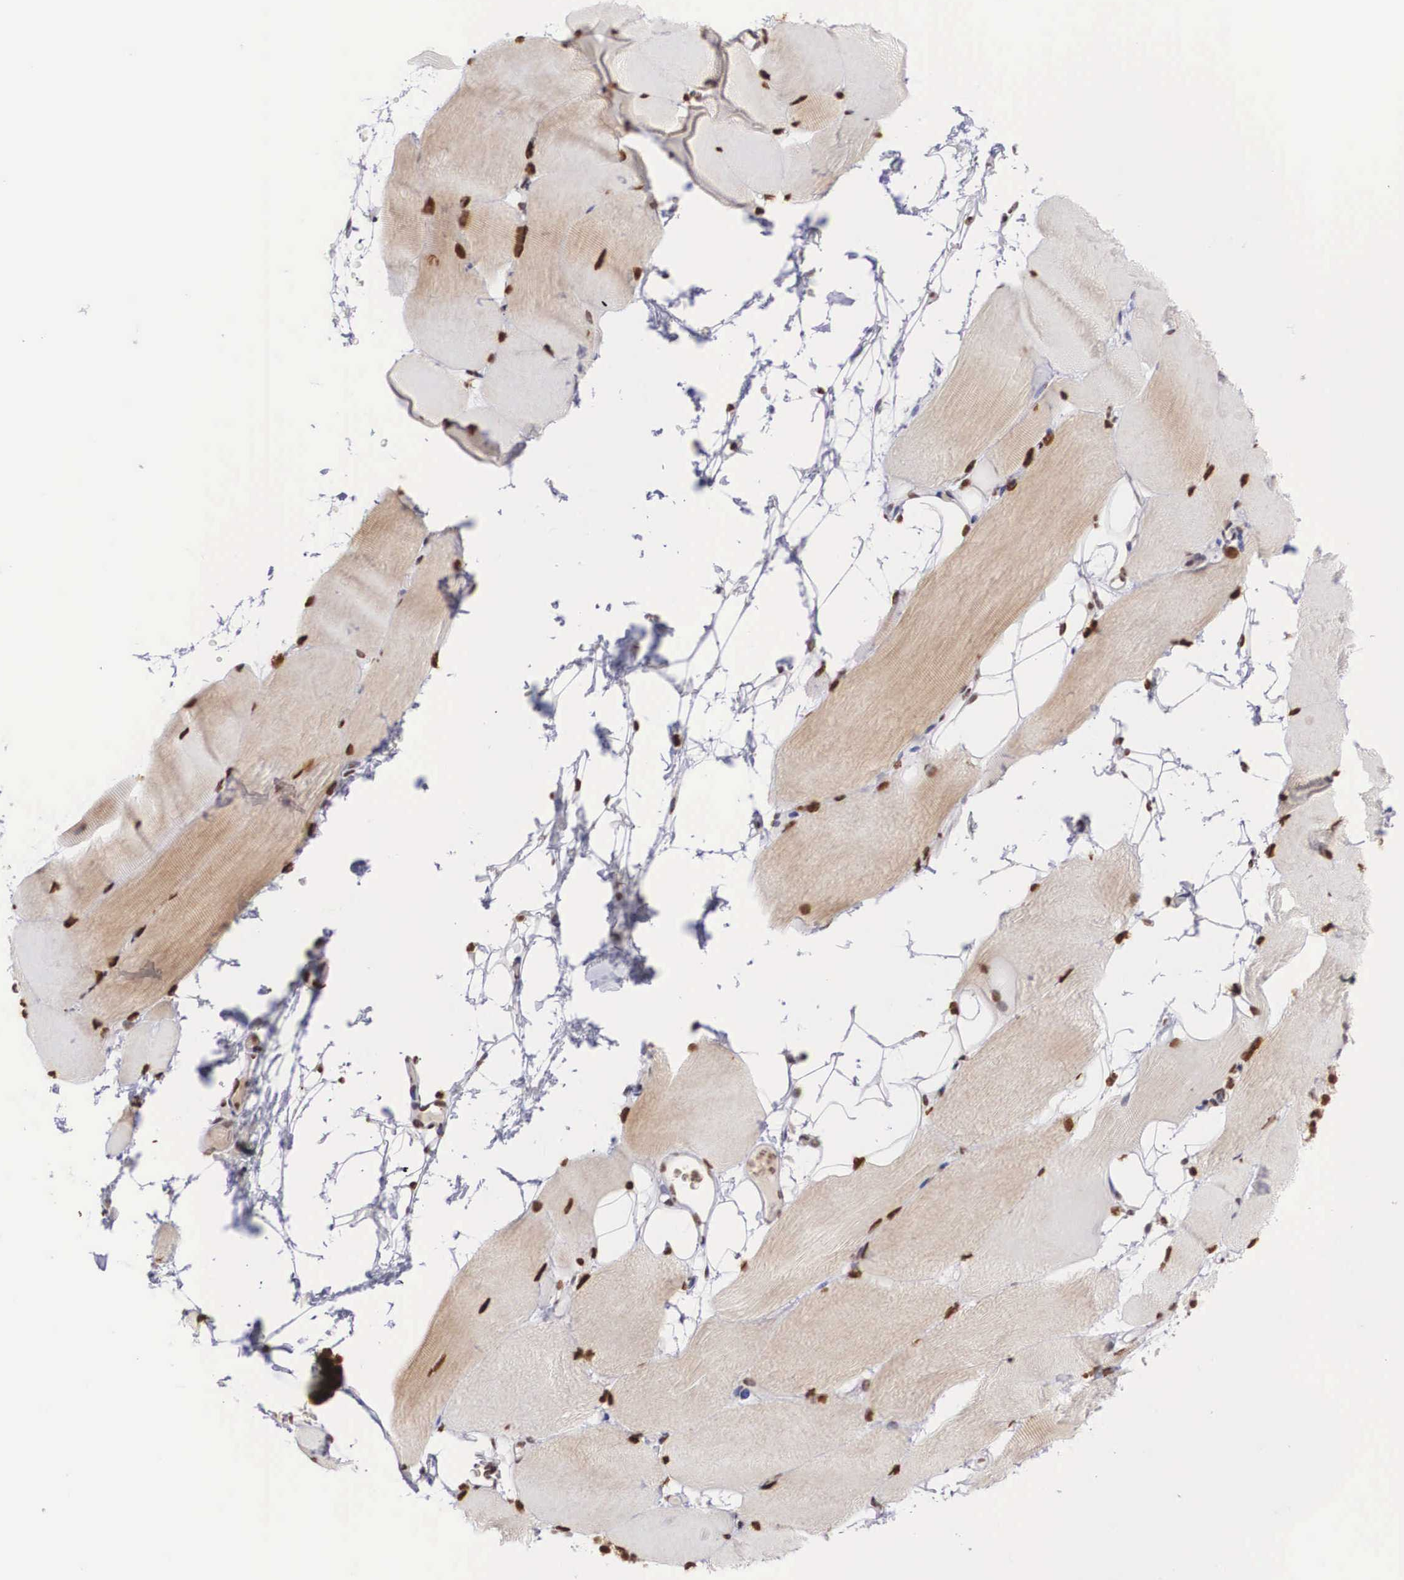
{"staining": {"intensity": "strong", "quantity": "25%-75%", "location": "nuclear"}, "tissue": "skeletal muscle", "cell_type": "Myocytes", "image_type": "normal", "snomed": [{"axis": "morphology", "description": "Normal tissue, NOS"}, {"axis": "topography", "description": "Skeletal muscle"}, {"axis": "topography", "description": "Parathyroid gland"}], "caption": "The image reveals immunohistochemical staining of normal skeletal muscle. There is strong nuclear staining is identified in about 25%-75% of myocytes. (Brightfield microscopy of DAB IHC at high magnification).", "gene": "HTATSF1", "patient": {"sex": "female", "age": 37}}